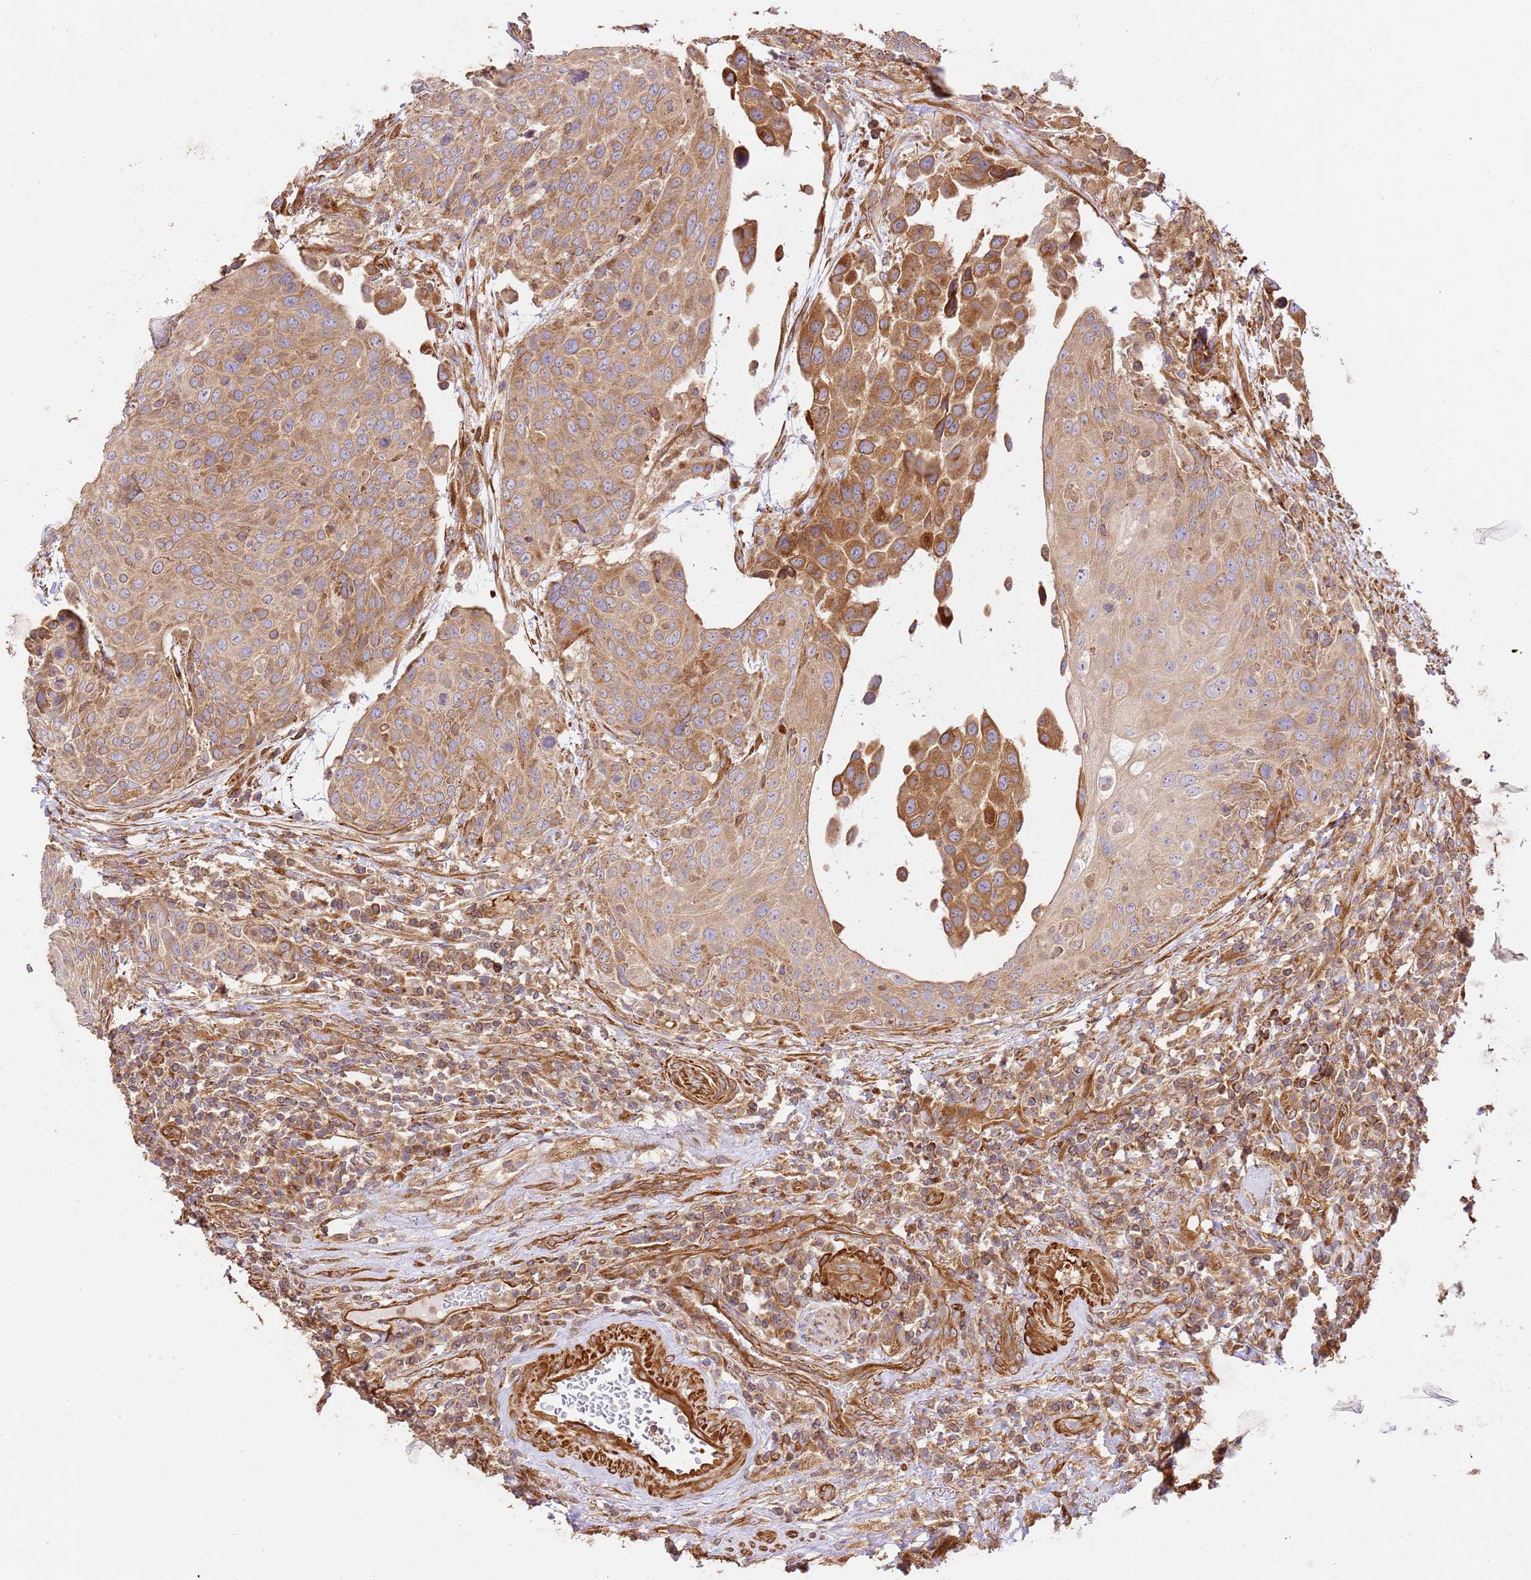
{"staining": {"intensity": "moderate", "quantity": ">75%", "location": "cytoplasmic/membranous"}, "tissue": "urothelial cancer", "cell_type": "Tumor cells", "image_type": "cancer", "snomed": [{"axis": "morphology", "description": "Urothelial carcinoma, High grade"}, {"axis": "topography", "description": "Urinary bladder"}], "caption": "Brown immunohistochemical staining in human urothelial cancer displays moderate cytoplasmic/membranous positivity in about >75% of tumor cells.", "gene": "ZBTB39", "patient": {"sex": "female", "age": 70}}